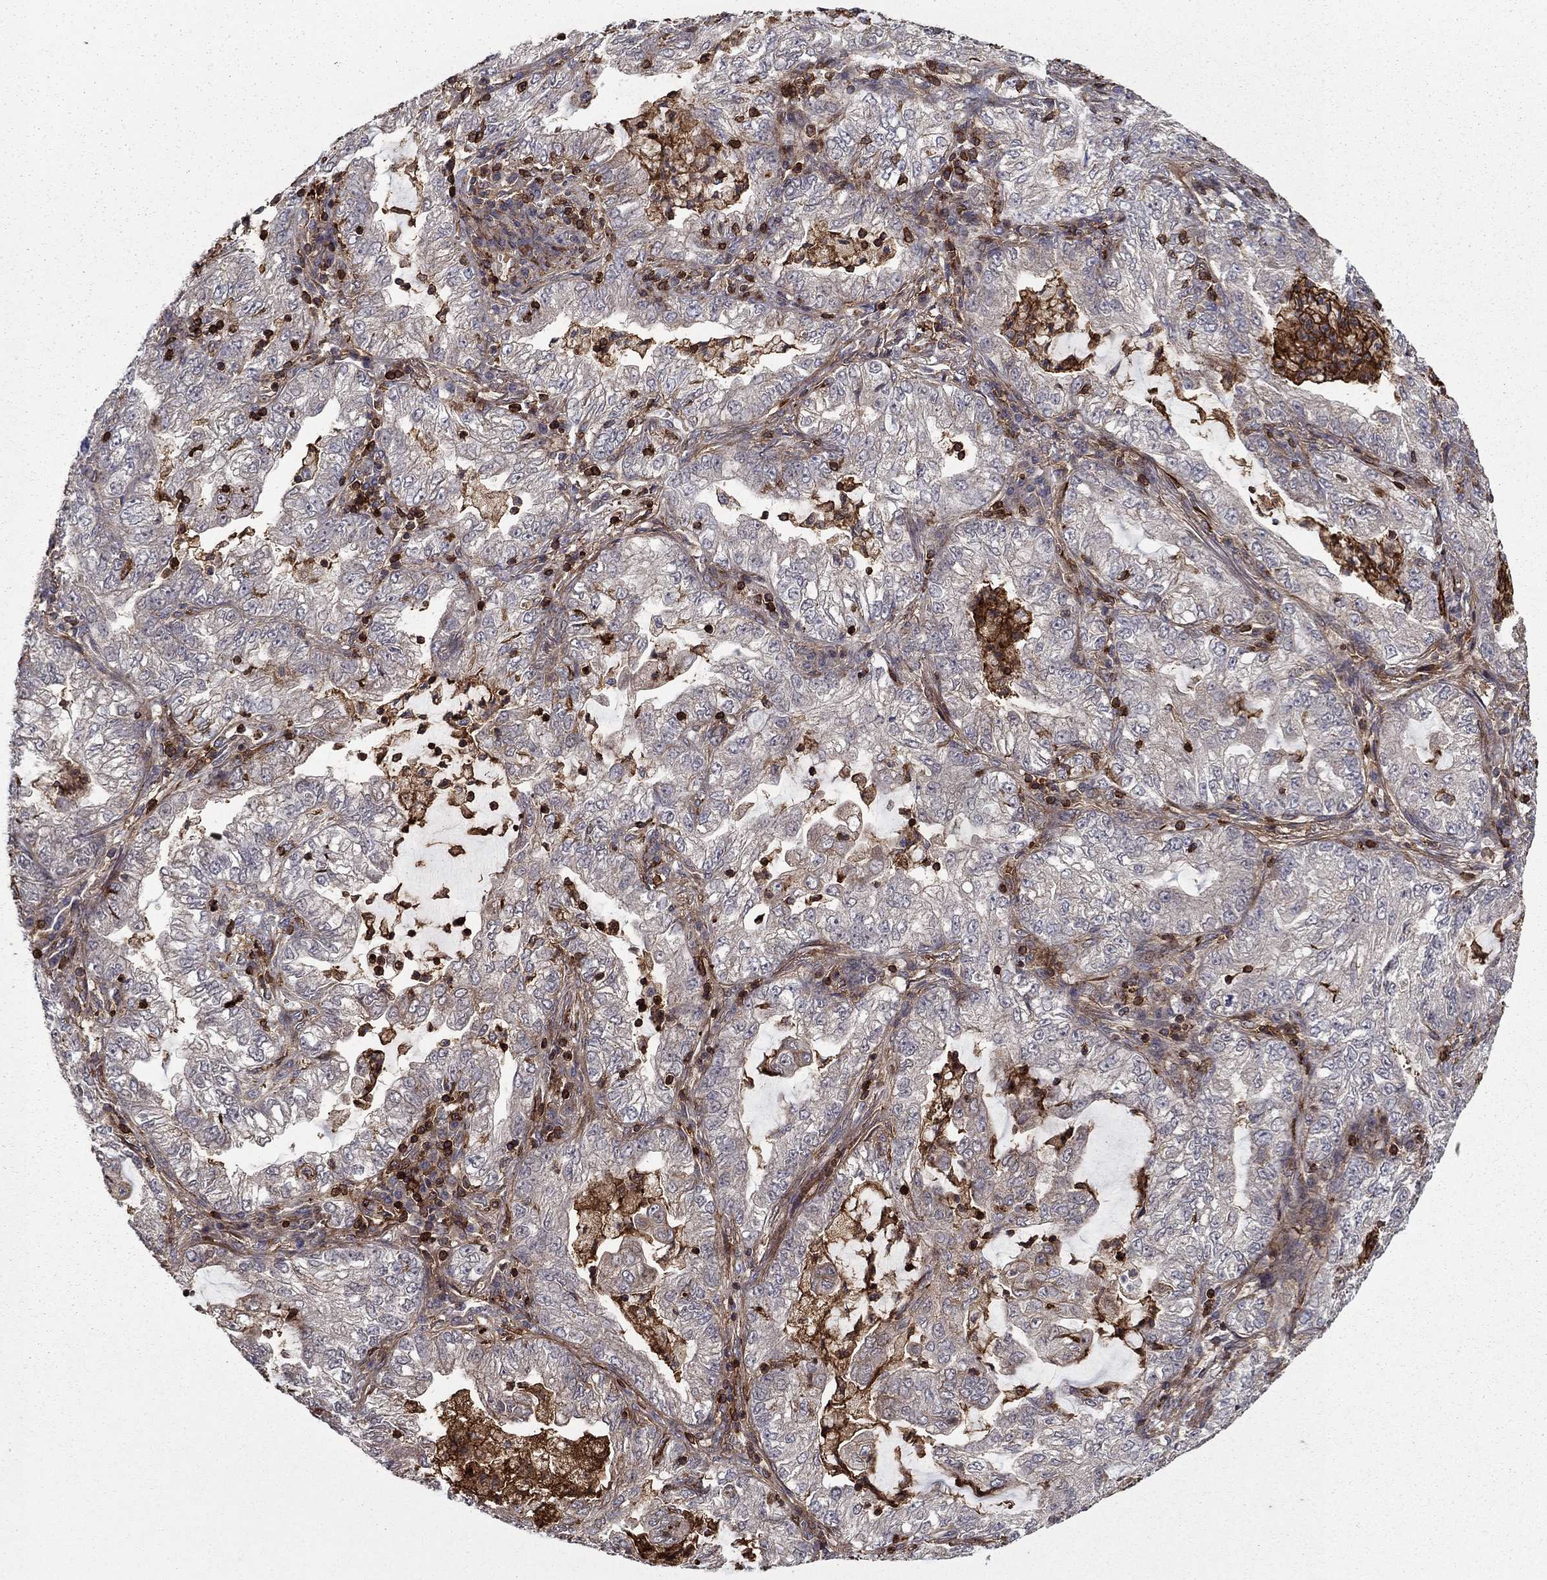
{"staining": {"intensity": "weak", "quantity": "<25%", "location": "cytoplasmic/membranous"}, "tissue": "lung cancer", "cell_type": "Tumor cells", "image_type": "cancer", "snomed": [{"axis": "morphology", "description": "Adenocarcinoma, NOS"}, {"axis": "topography", "description": "Lung"}], "caption": "Tumor cells are negative for protein expression in human lung adenocarcinoma.", "gene": "ADM", "patient": {"sex": "female", "age": 73}}